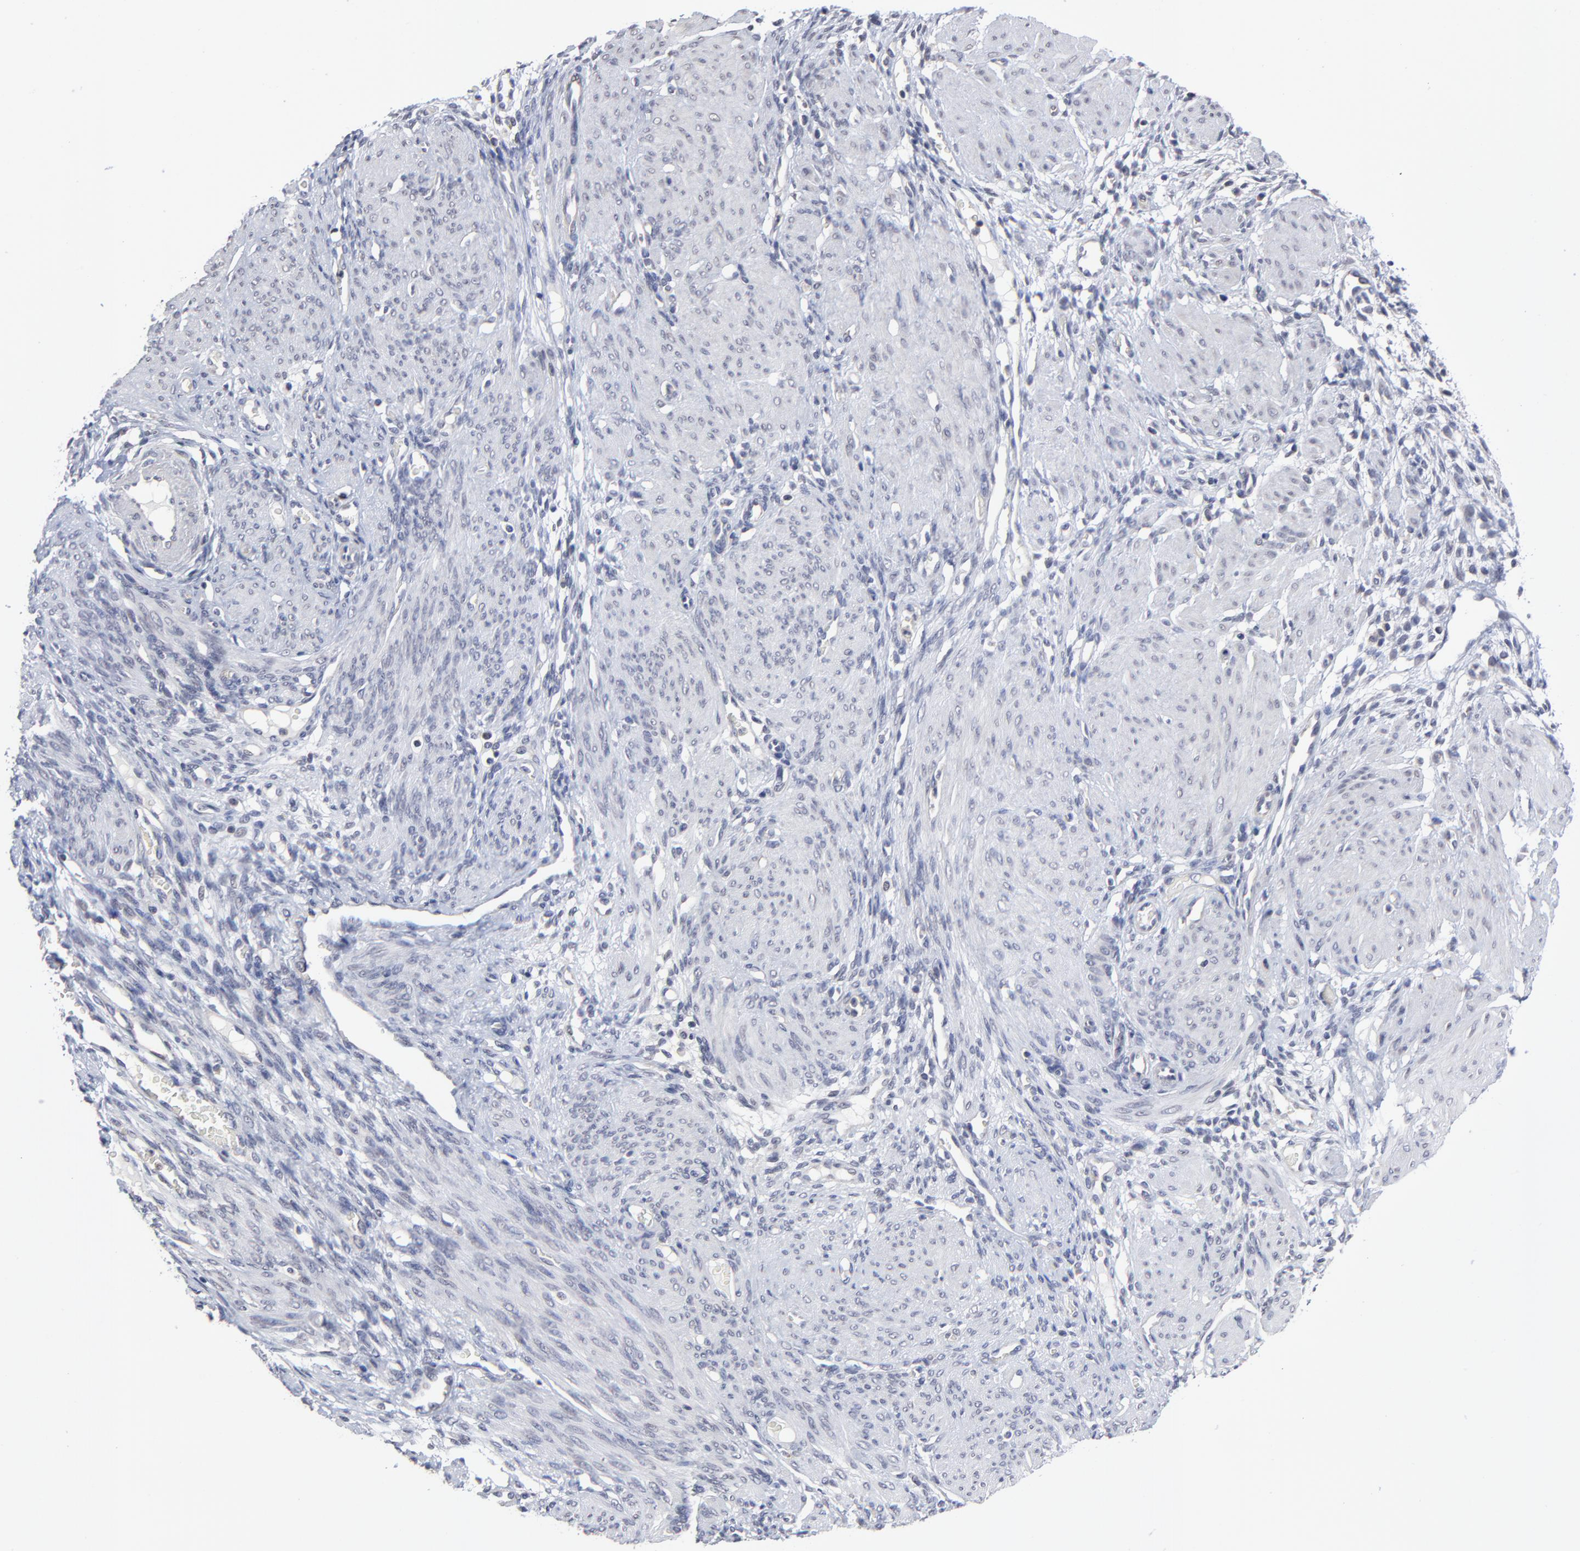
{"staining": {"intensity": "negative", "quantity": "none", "location": "none"}, "tissue": "endometrium", "cell_type": "Cells in endometrial stroma", "image_type": "normal", "snomed": [{"axis": "morphology", "description": "Normal tissue, NOS"}, {"axis": "topography", "description": "Endometrium"}], "caption": "IHC photomicrograph of unremarkable endometrium: endometrium stained with DAB (3,3'-diaminobenzidine) demonstrates no significant protein staining in cells in endometrial stroma. The staining is performed using DAB brown chromogen with nuclei counter-stained in using hematoxylin.", "gene": "ZNF157", "patient": {"sex": "female", "age": 72}}